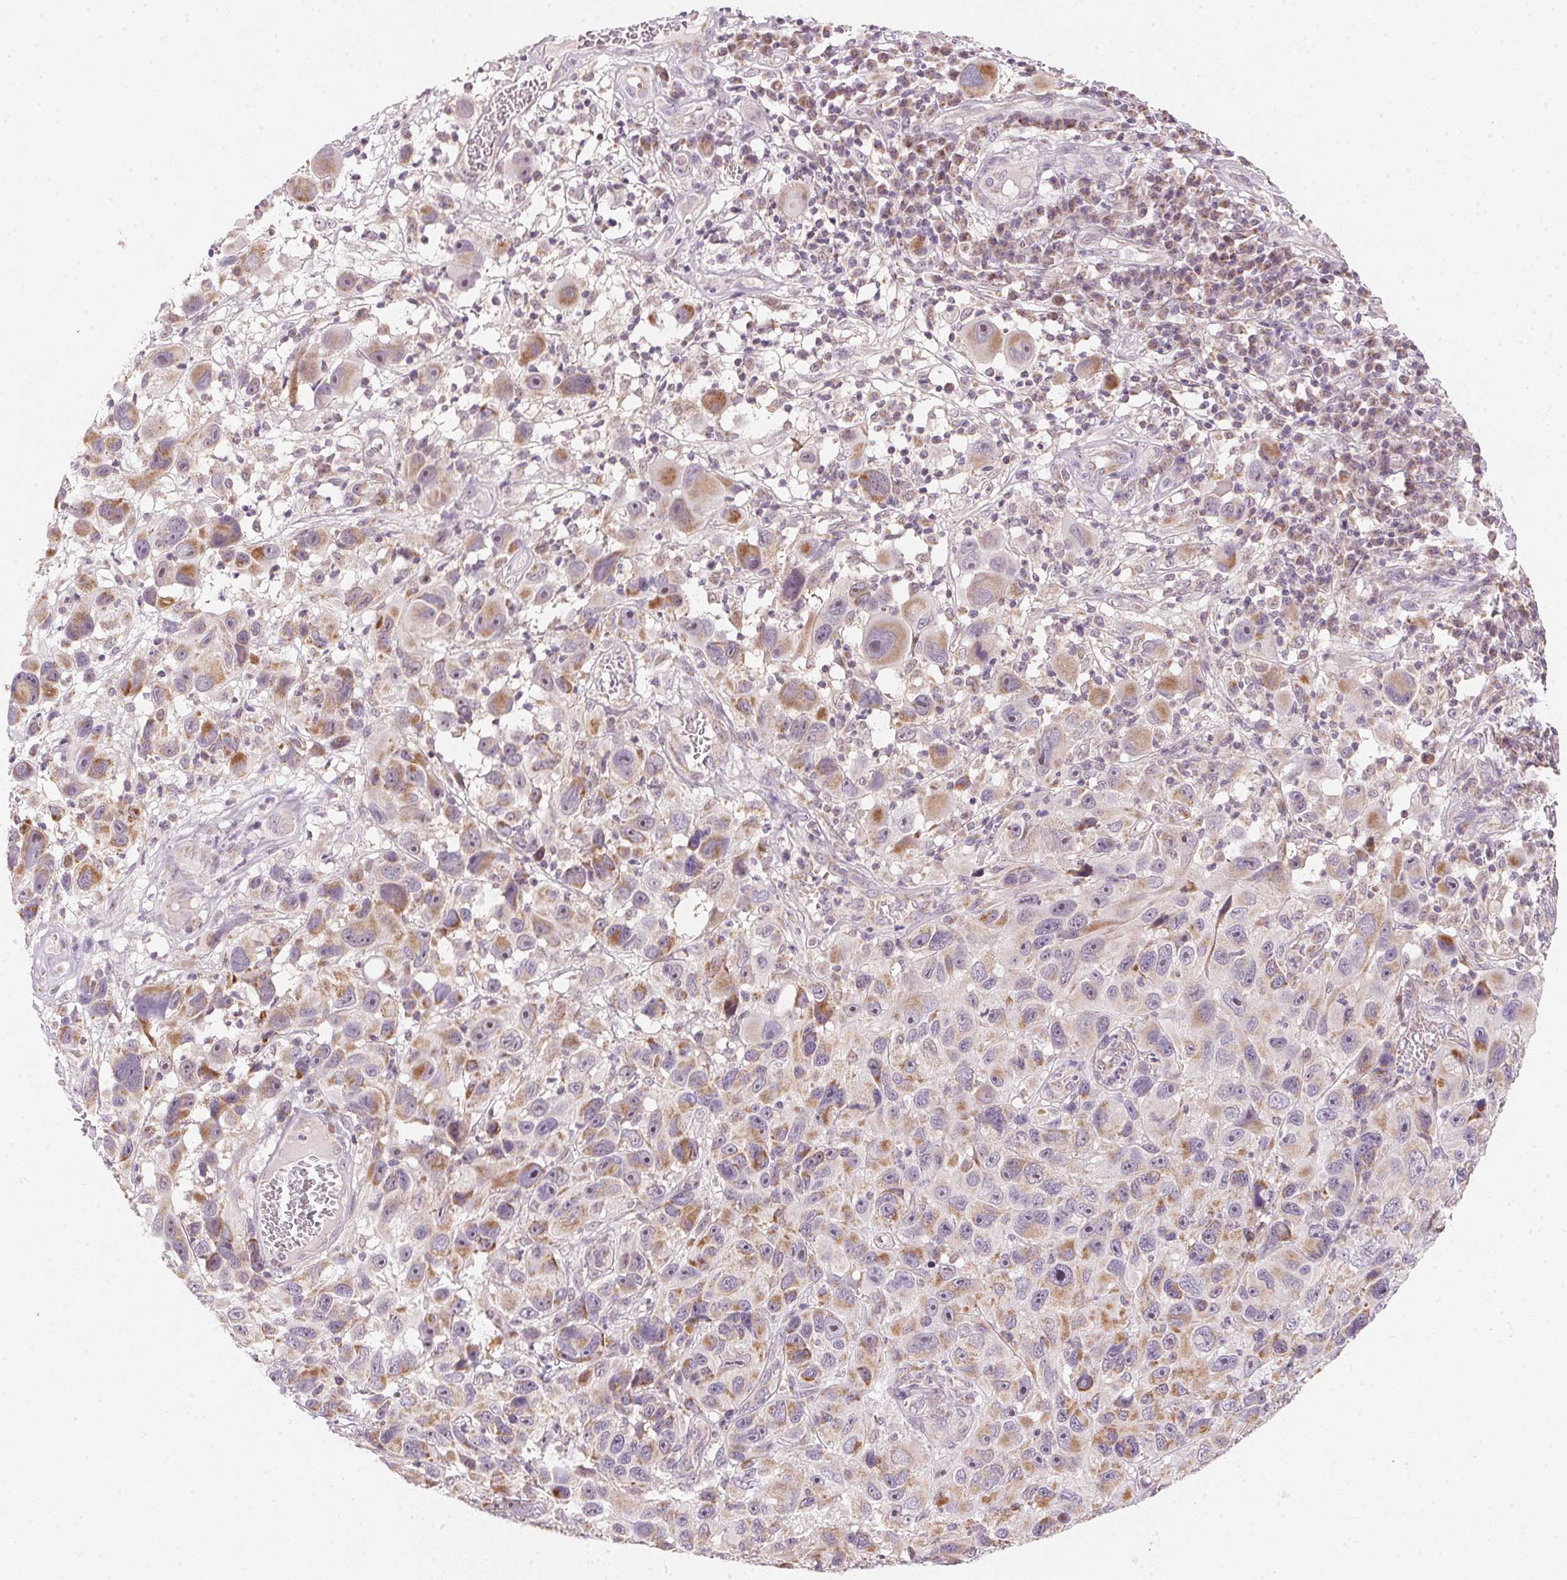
{"staining": {"intensity": "moderate", "quantity": "25%-75%", "location": "cytoplasmic/membranous"}, "tissue": "melanoma", "cell_type": "Tumor cells", "image_type": "cancer", "snomed": [{"axis": "morphology", "description": "Malignant melanoma, NOS"}, {"axis": "topography", "description": "Skin"}], "caption": "Melanoma stained with immunohistochemistry shows moderate cytoplasmic/membranous expression in about 25%-75% of tumor cells.", "gene": "COQ7", "patient": {"sex": "male", "age": 53}}